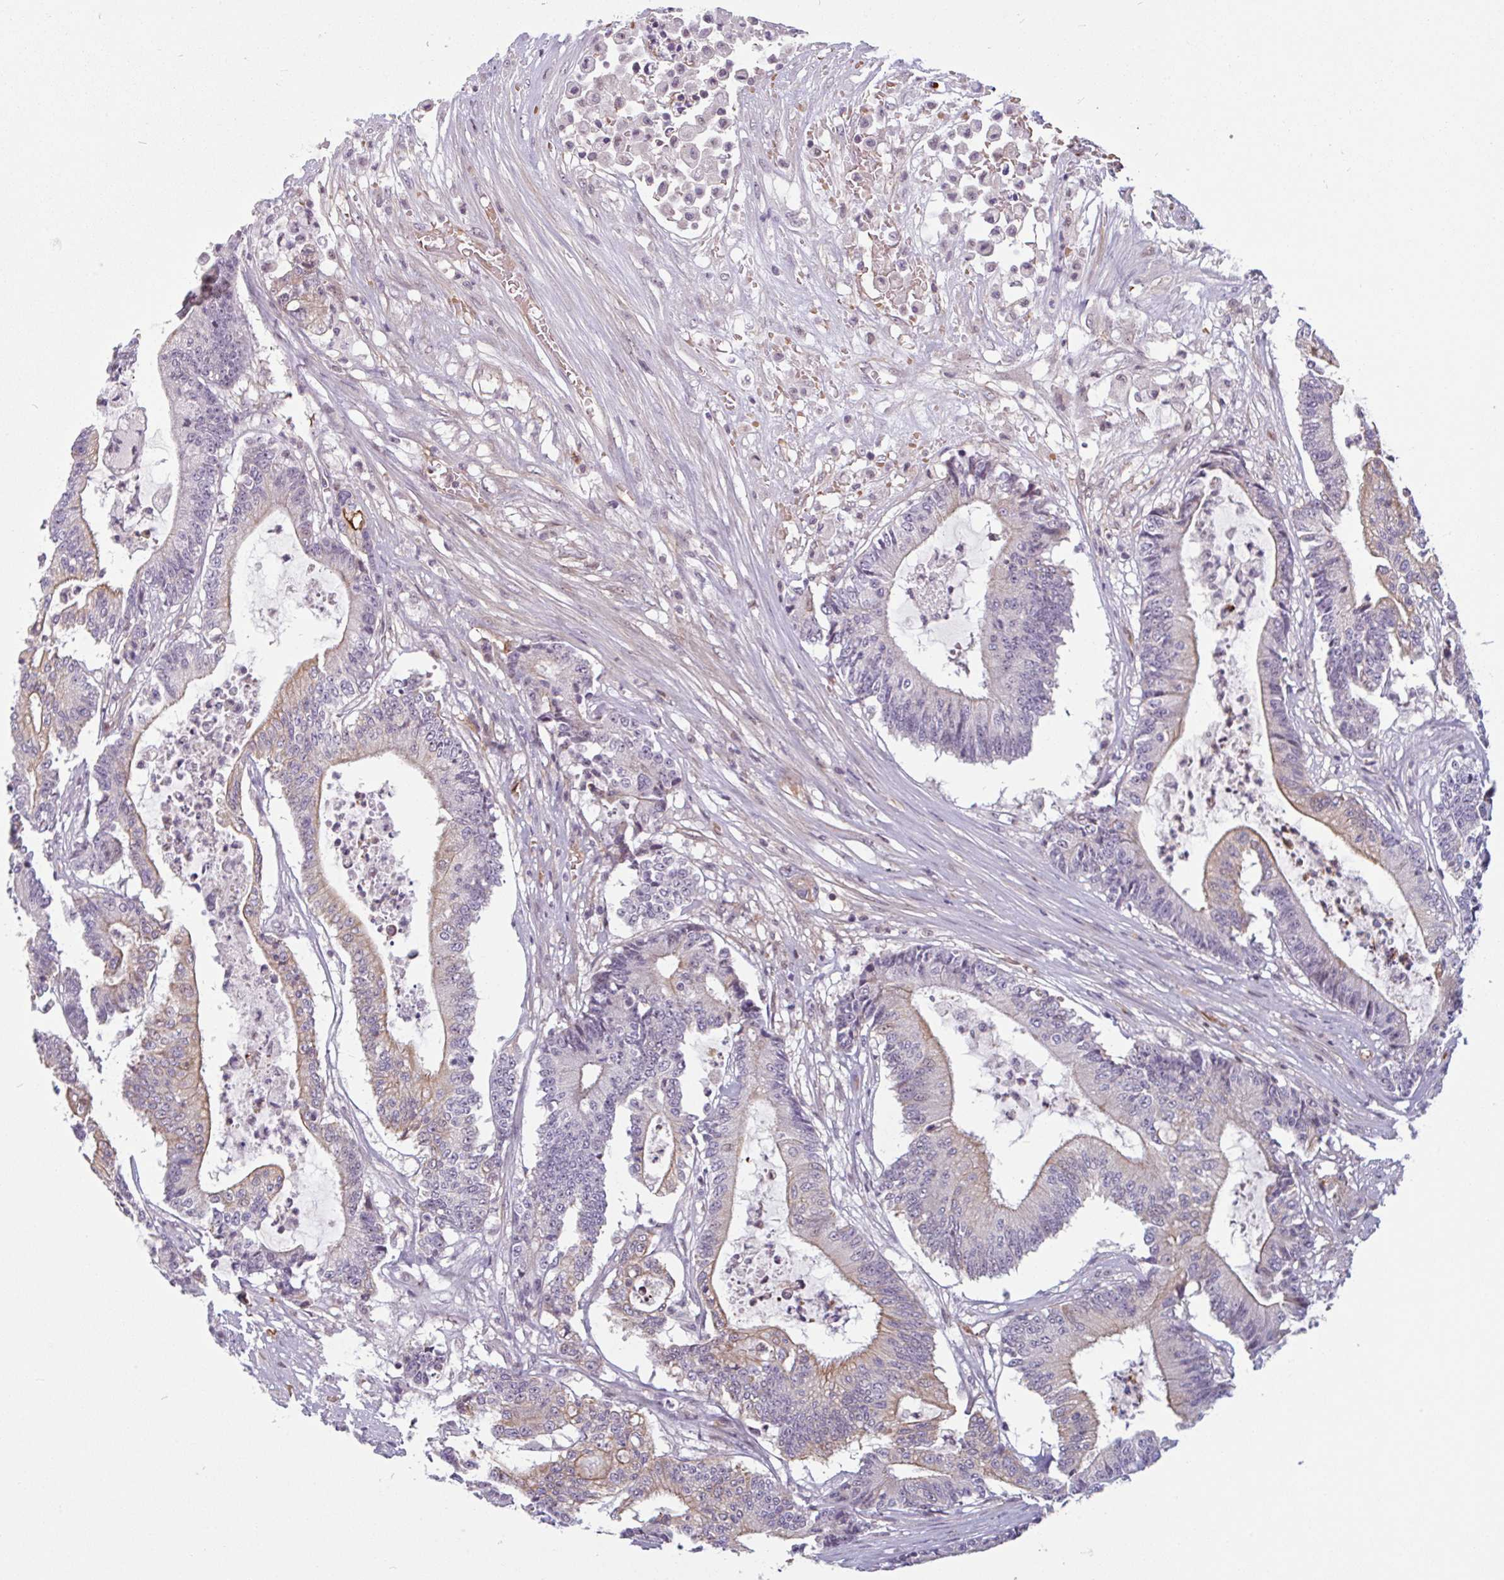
{"staining": {"intensity": "weak", "quantity": "25%-75%", "location": "cytoplasmic/membranous"}, "tissue": "colorectal cancer", "cell_type": "Tumor cells", "image_type": "cancer", "snomed": [{"axis": "morphology", "description": "Adenocarcinoma, NOS"}, {"axis": "topography", "description": "Colon"}], "caption": "Immunohistochemistry photomicrograph of human colorectal cancer (adenocarcinoma) stained for a protein (brown), which displays low levels of weak cytoplasmic/membranous staining in approximately 25%-75% of tumor cells.", "gene": "TMEM119", "patient": {"sex": "female", "age": 84}}